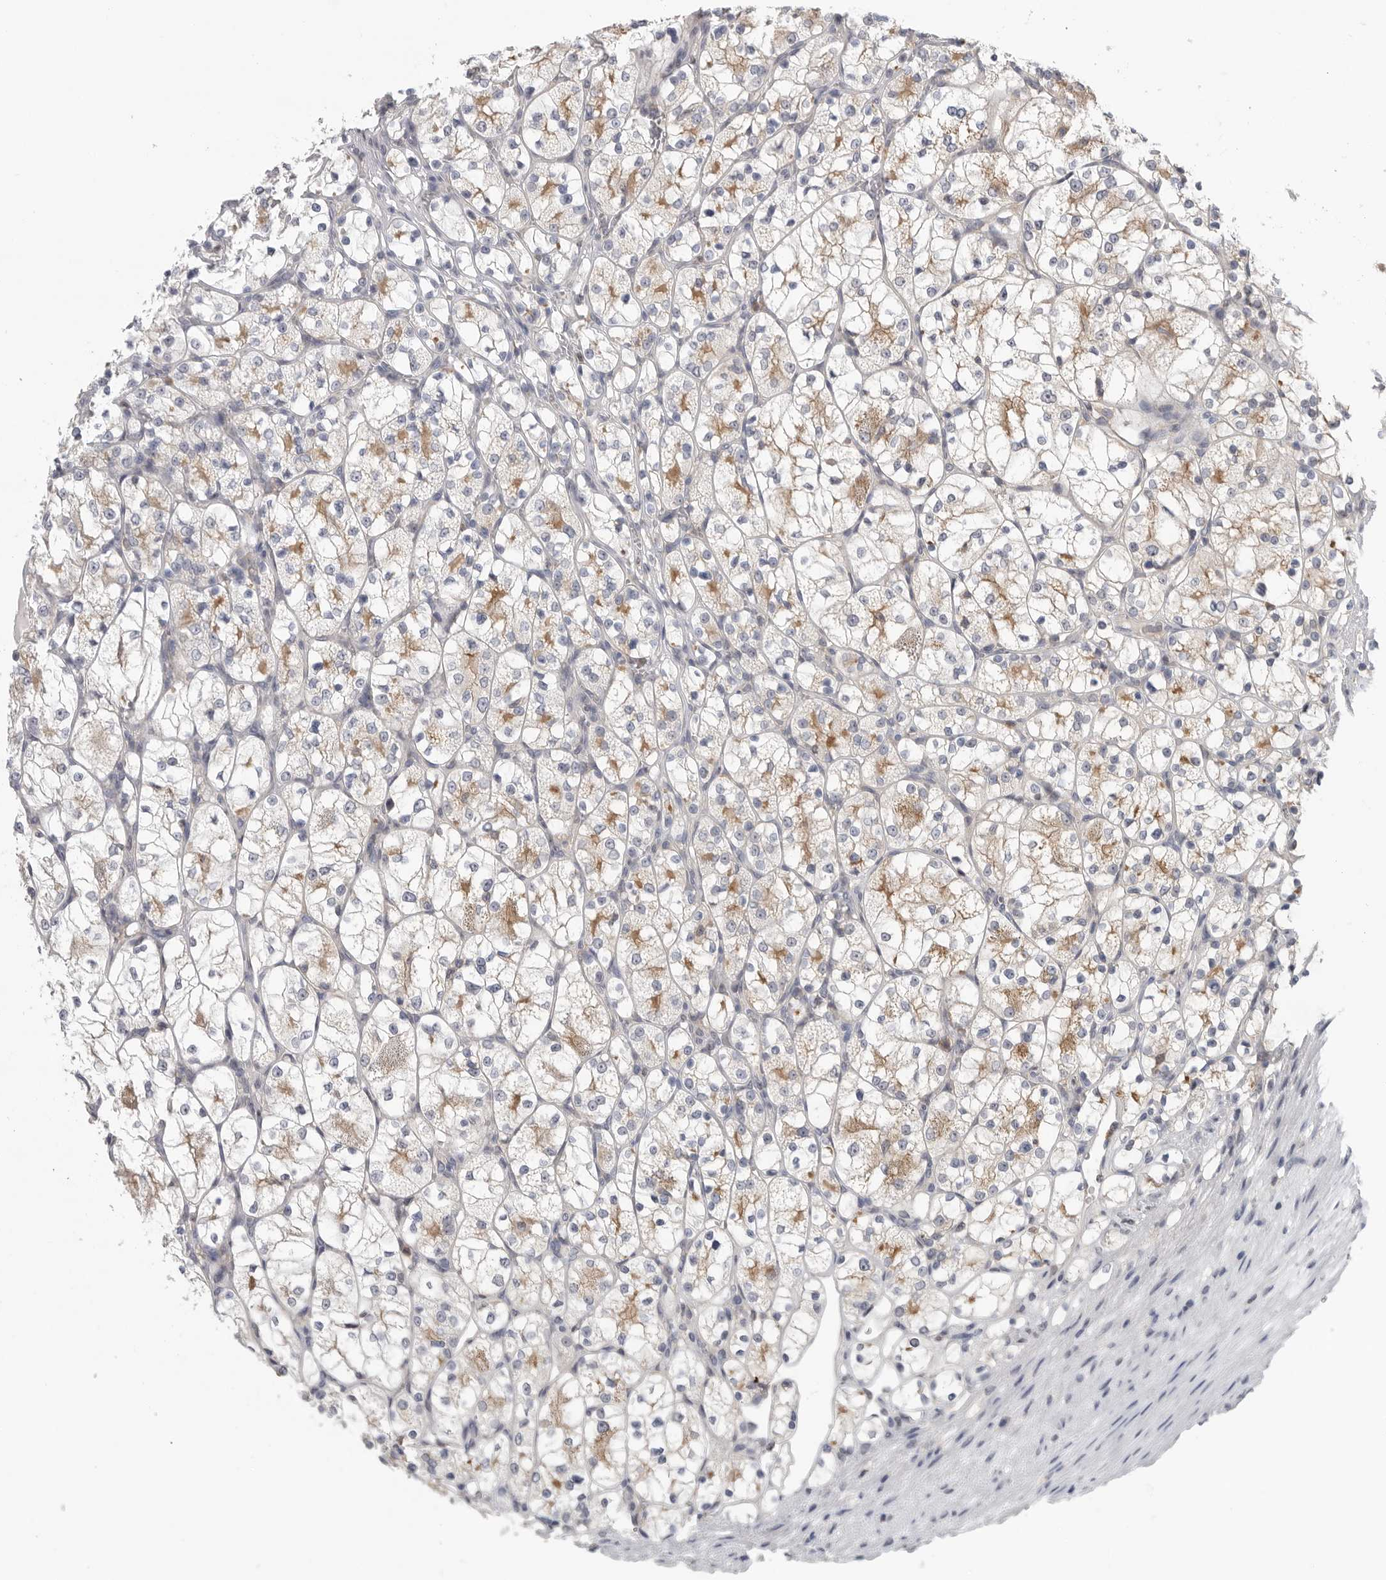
{"staining": {"intensity": "moderate", "quantity": "25%-75%", "location": "cytoplasmic/membranous"}, "tissue": "renal cancer", "cell_type": "Tumor cells", "image_type": "cancer", "snomed": [{"axis": "morphology", "description": "Adenocarcinoma, NOS"}, {"axis": "topography", "description": "Kidney"}], "caption": "Immunohistochemical staining of human renal cancer displays medium levels of moderate cytoplasmic/membranous positivity in about 25%-75% of tumor cells. The staining is performed using DAB (3,3'-diaminobenzidine) brown chromogen to label protein expression. The nuclei are counter-stained blue using hematoxylin.", "gene": "KLK5", "patient": {"sex": "female", "age": 69}}